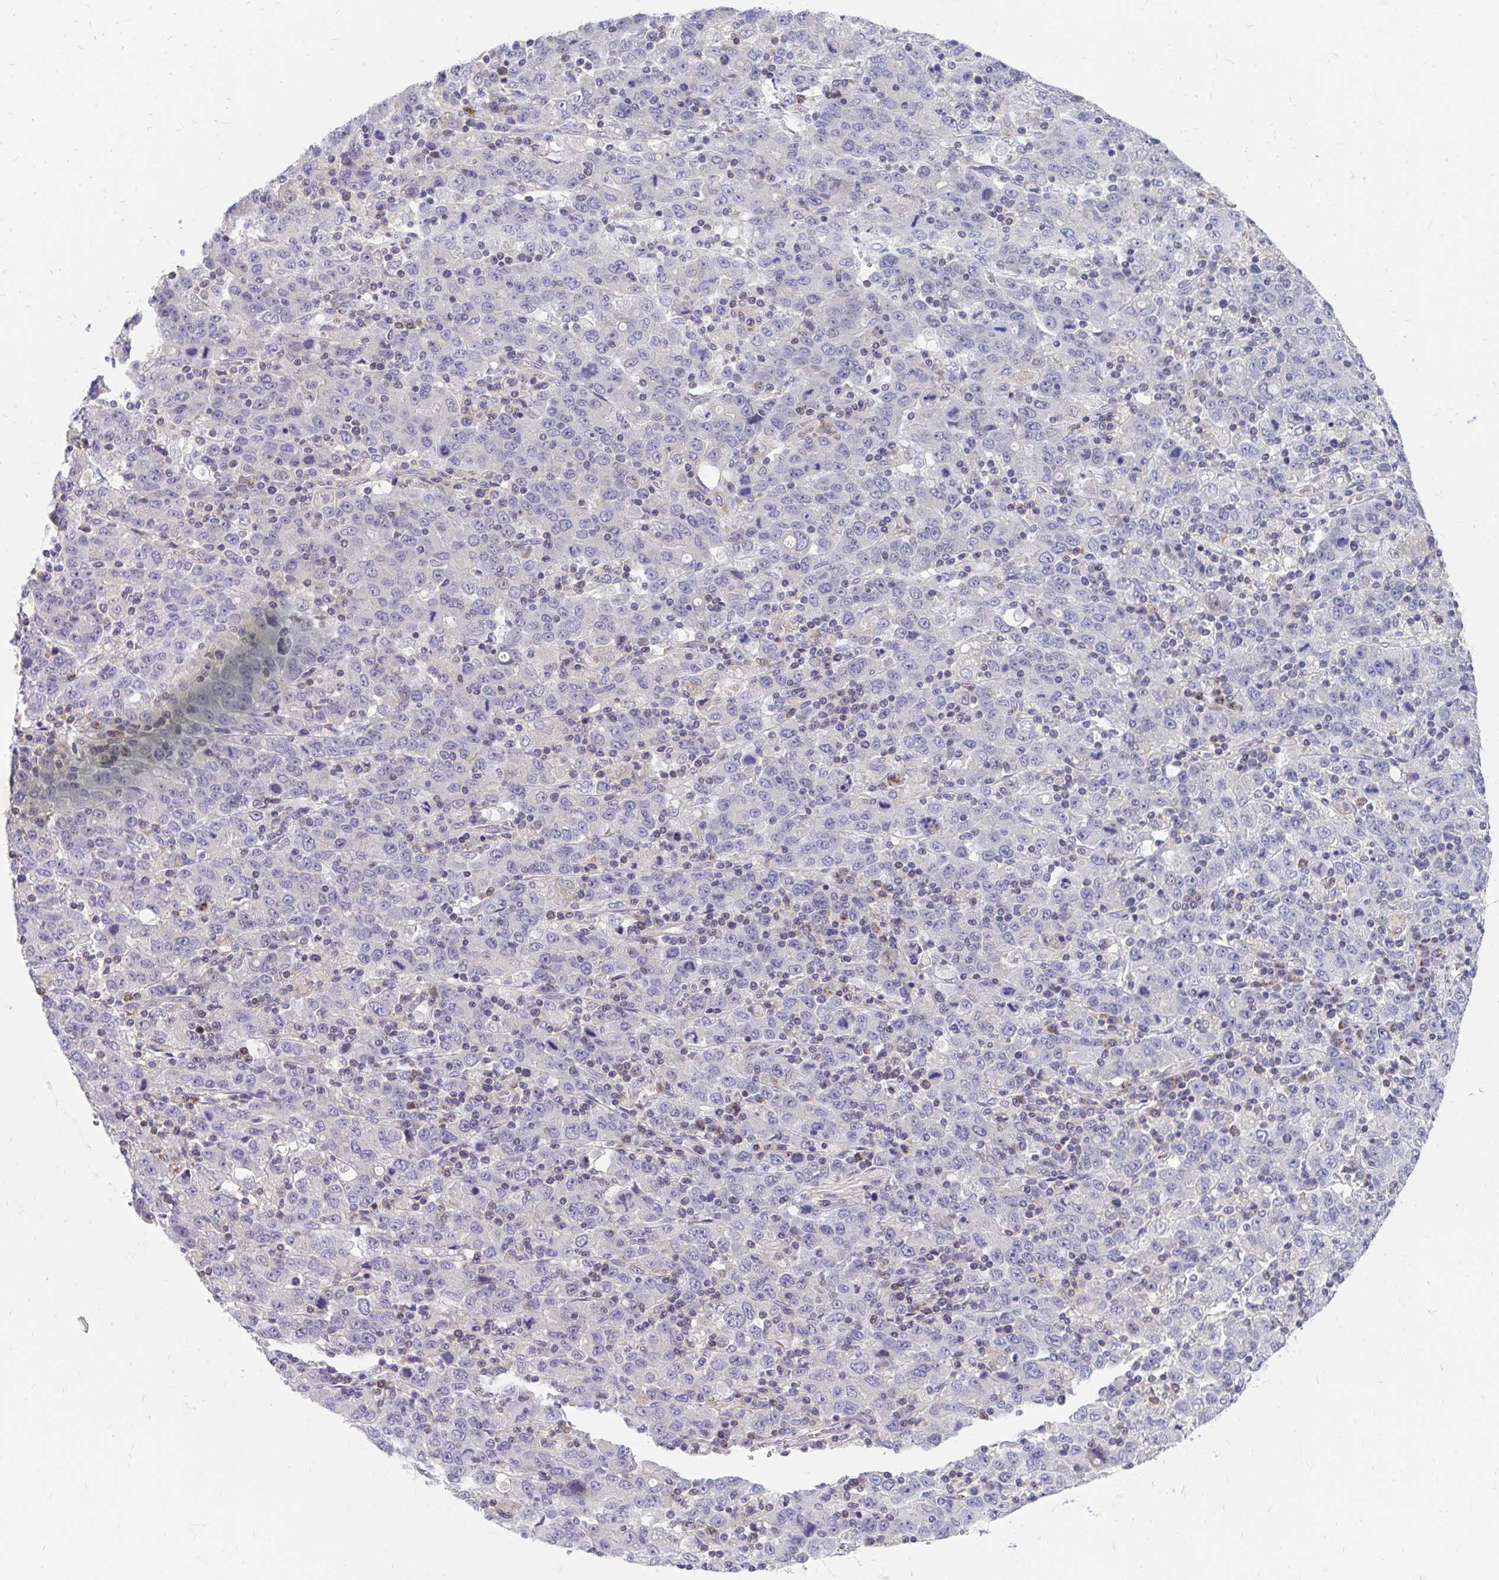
{"staining": {"intensity": "negative", "quantity": "none", "location": "none"}, "tissue": "stomach cancer", "cell_type": "Tumor cells", "image_type": "cancer", "snomed": [{"axis": "morphology", "description": "Adenocarcinoma, NOS"}, {"axis": "topography", "description": "Stomach, upper"}], "caption": "Immunohistochemistry histopathology image of neoplastic tissue: stomach adenocarcinoma stained with DAB exhibits no significant protein positivity in tumor cells.", "gene": "FHIP1B", "patient": {"sex": "male", "age": 69}}